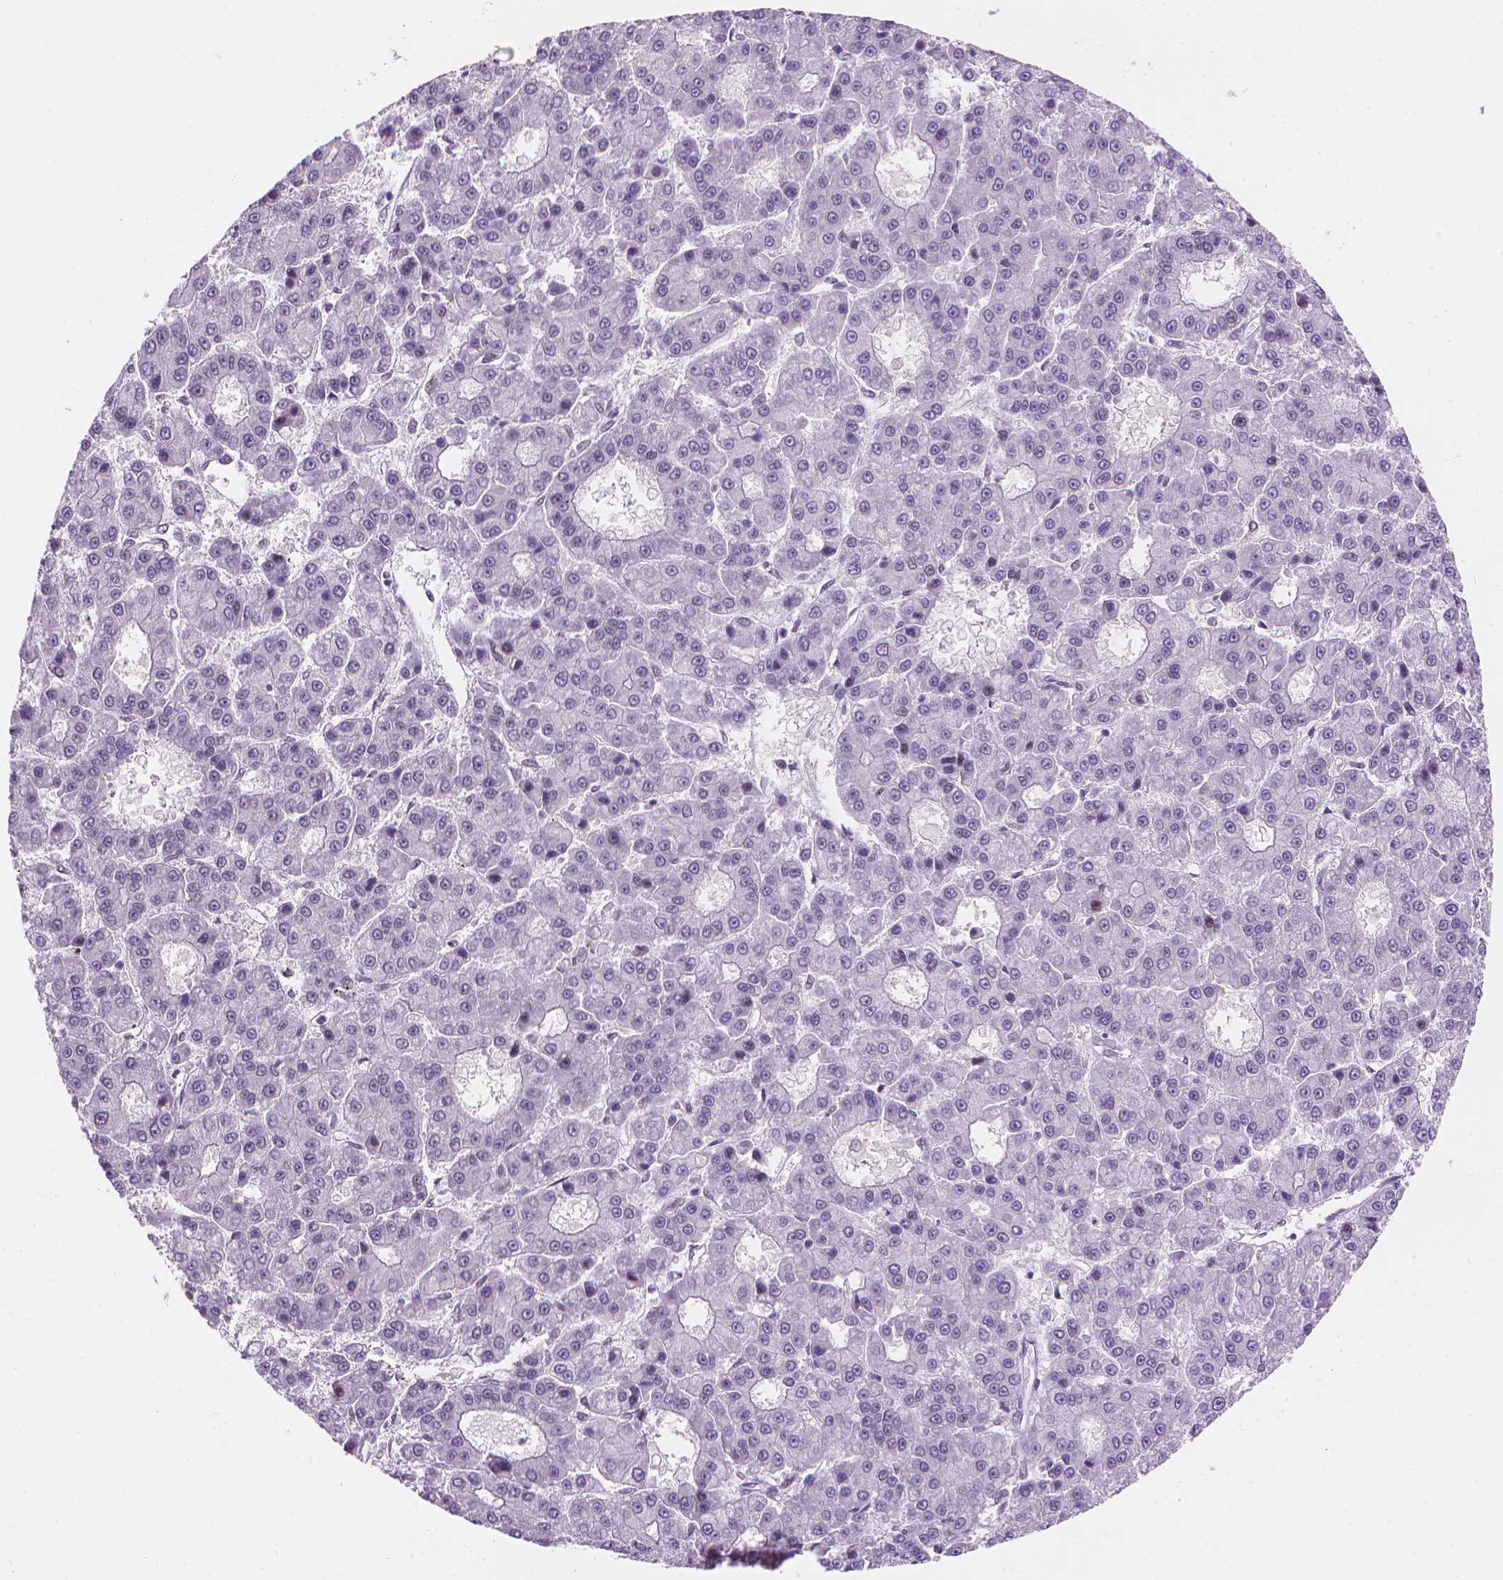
{"staining": {"intensity": "negative", "quantity": "none", "location": "none"}, "tissue": "liver cancer", "cell_type": "Tumor cells", "image_type": "cancer", "snomed": [{"axis": "morphology", "description": "Carcinoma, Hepatocellular, NOS"}, {"axis": "topography", "description": "Liver"}], "caption": "This micrograph is of hepatocellular carcinoma (liver) stained with IHC to label a protein in brown with the nuclei are counter-stained blue. There is no positivity in tumor cells.", "gene": "RPA4", "patient": {"sex": "male", "age": 70}}